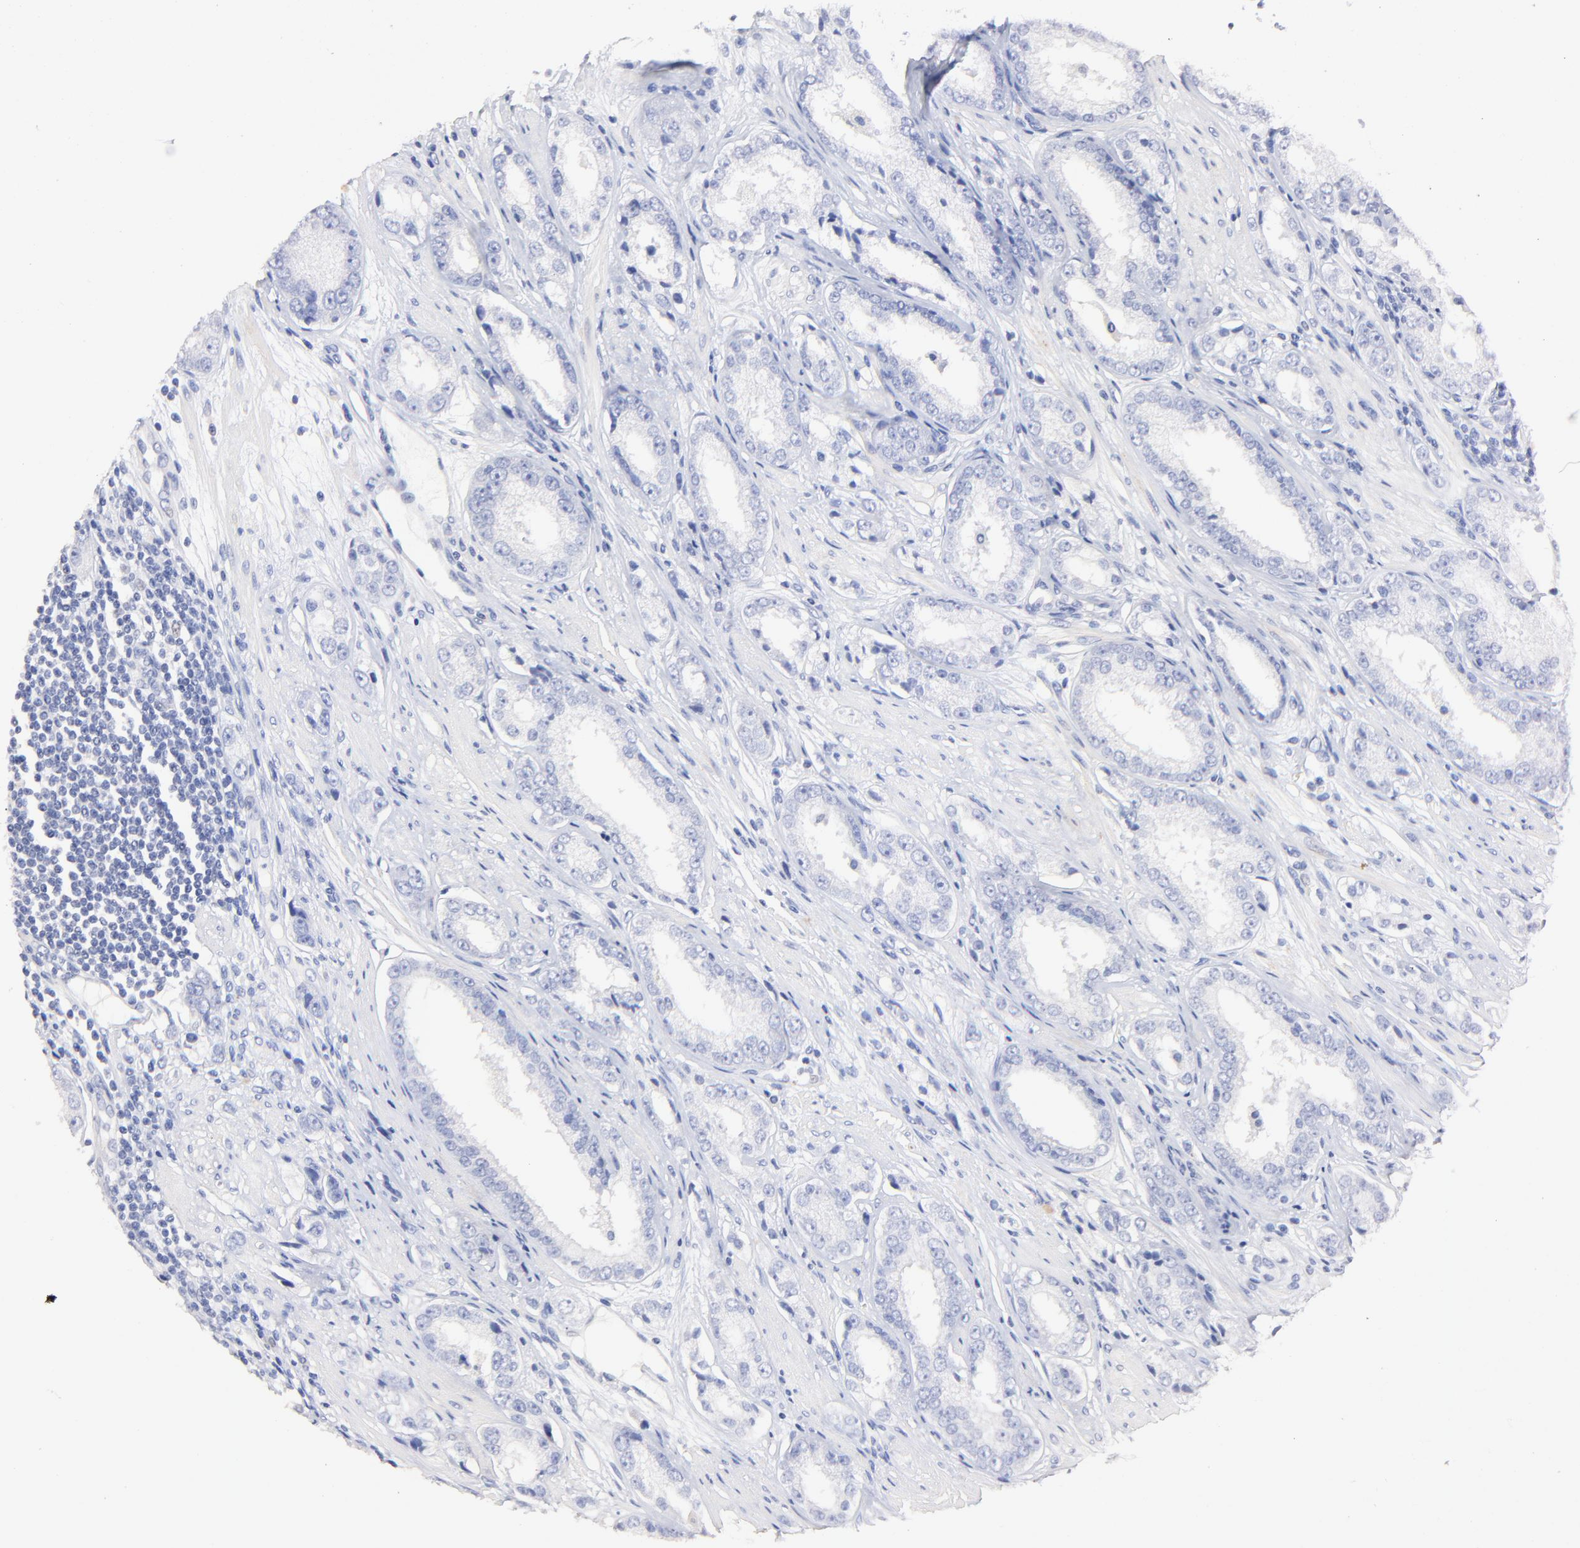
{"staining": {"intensity": "negative", "quantity": "none", "location": "none"}, "tissue": "prostate cancer", "cell_type": "Tumor cells", "image_type": "cancer", "snomed": [{"axis": "morphology", "description": "Adenocarcinoma, Medium grade"}, {"axis": "topography", "description": "Prostate"}], "caption": "The histopathology image displays no significant staining in tumor cells of adenocarcinoma (medium-grade) (prostate).", "gene": "HORMAD2", "patient": {"sex": "male", "age": 53}}